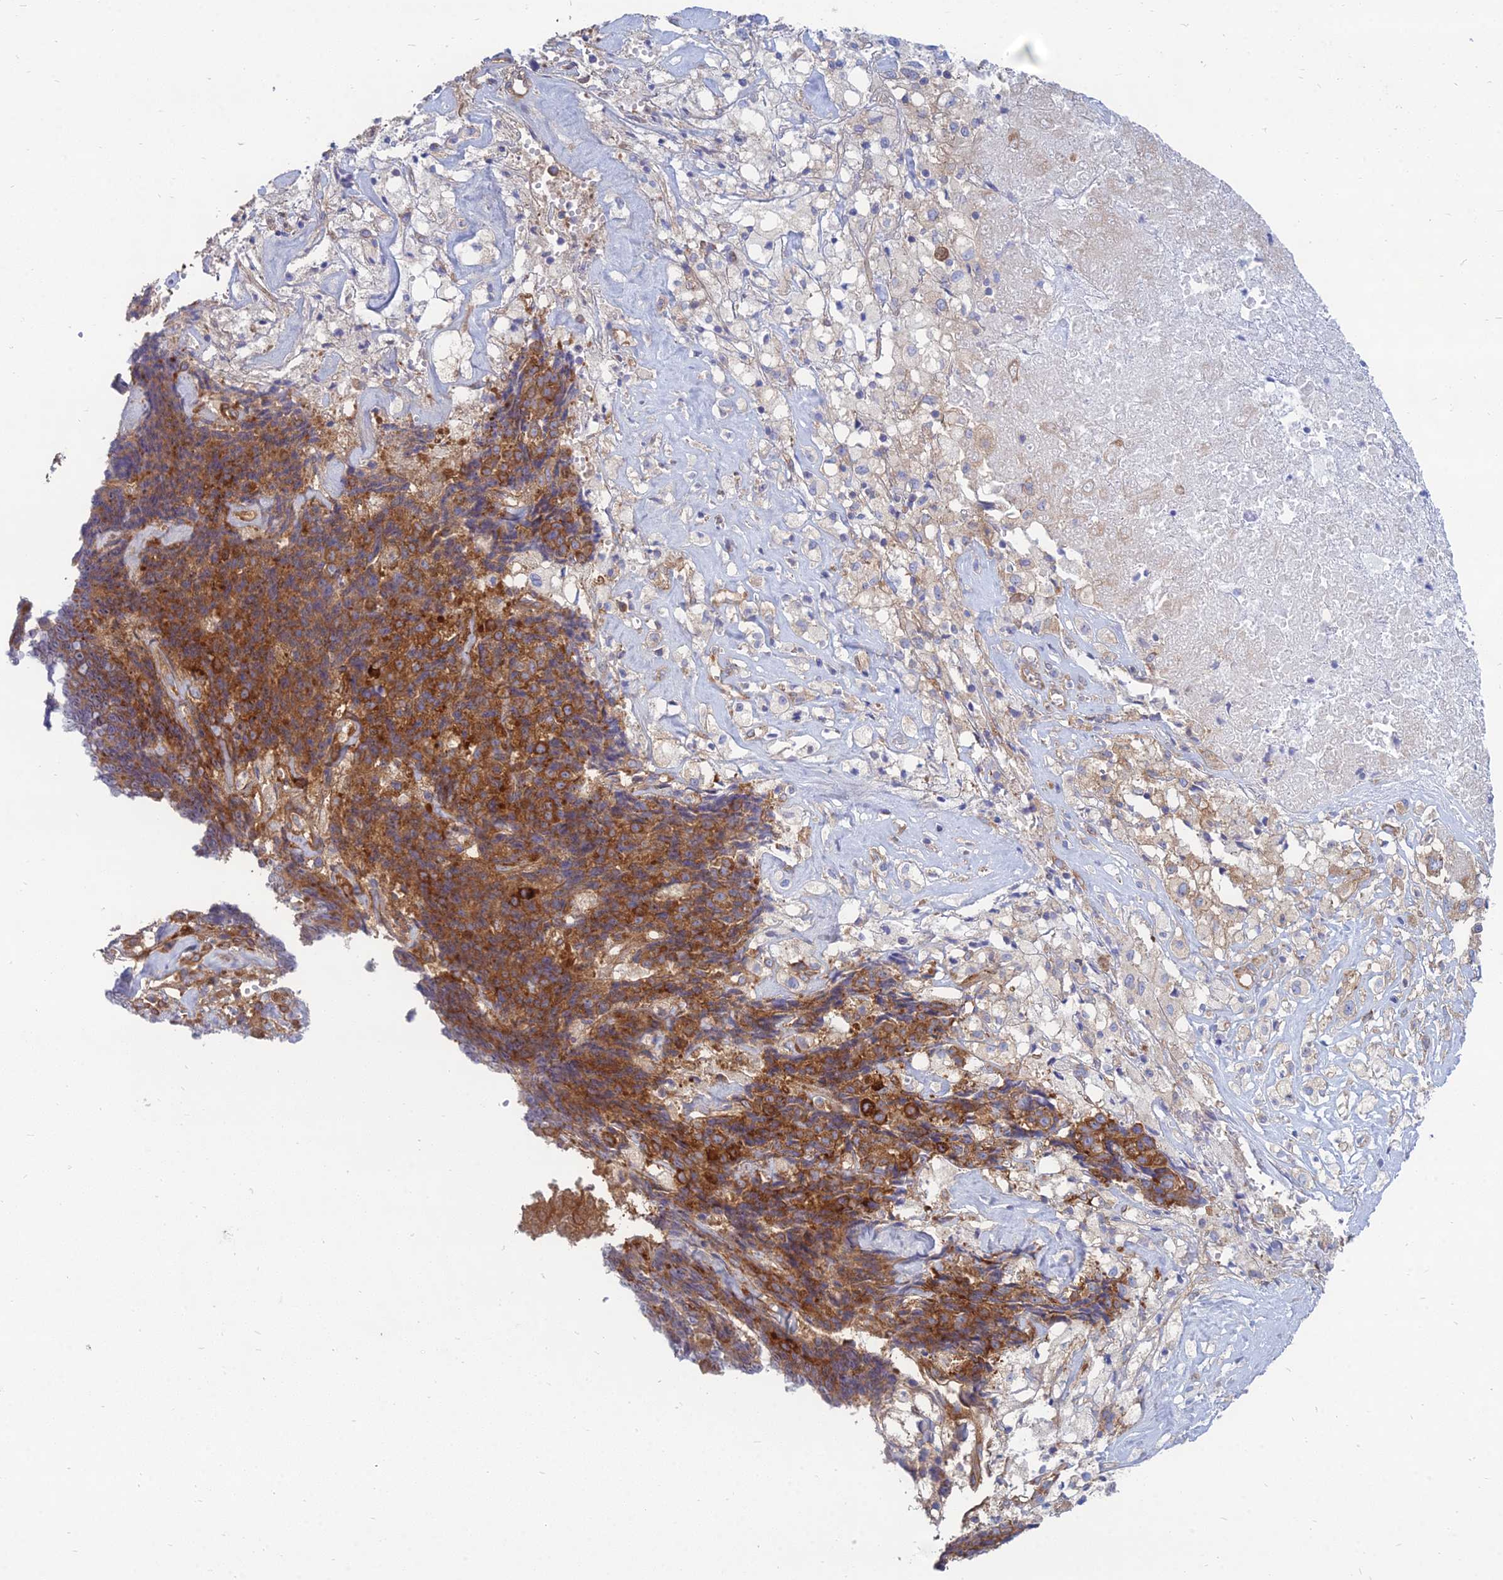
{"staining": {"intensity": "strong", "quantity": ">75%", "location": "cytoplasmic/membranous"}, "tissue": "ovarian cancer", "cell_type": "Tumor cells", "image_type": "cancer", "snomed": [{"axis": "morphology", "description": "Carcinoma, endometroid"}, {"axis": "topography", "description": "Ovary"}], "caption": "Approximately >75% of tumor cells in endometroid carcinoma (ovarian) show strong cytoplasmic/membranous protein expression as visualized by brown immunohistochemical staining.", "gene": "TXLNA", "patient": {"sex": "female", "age": 42}}